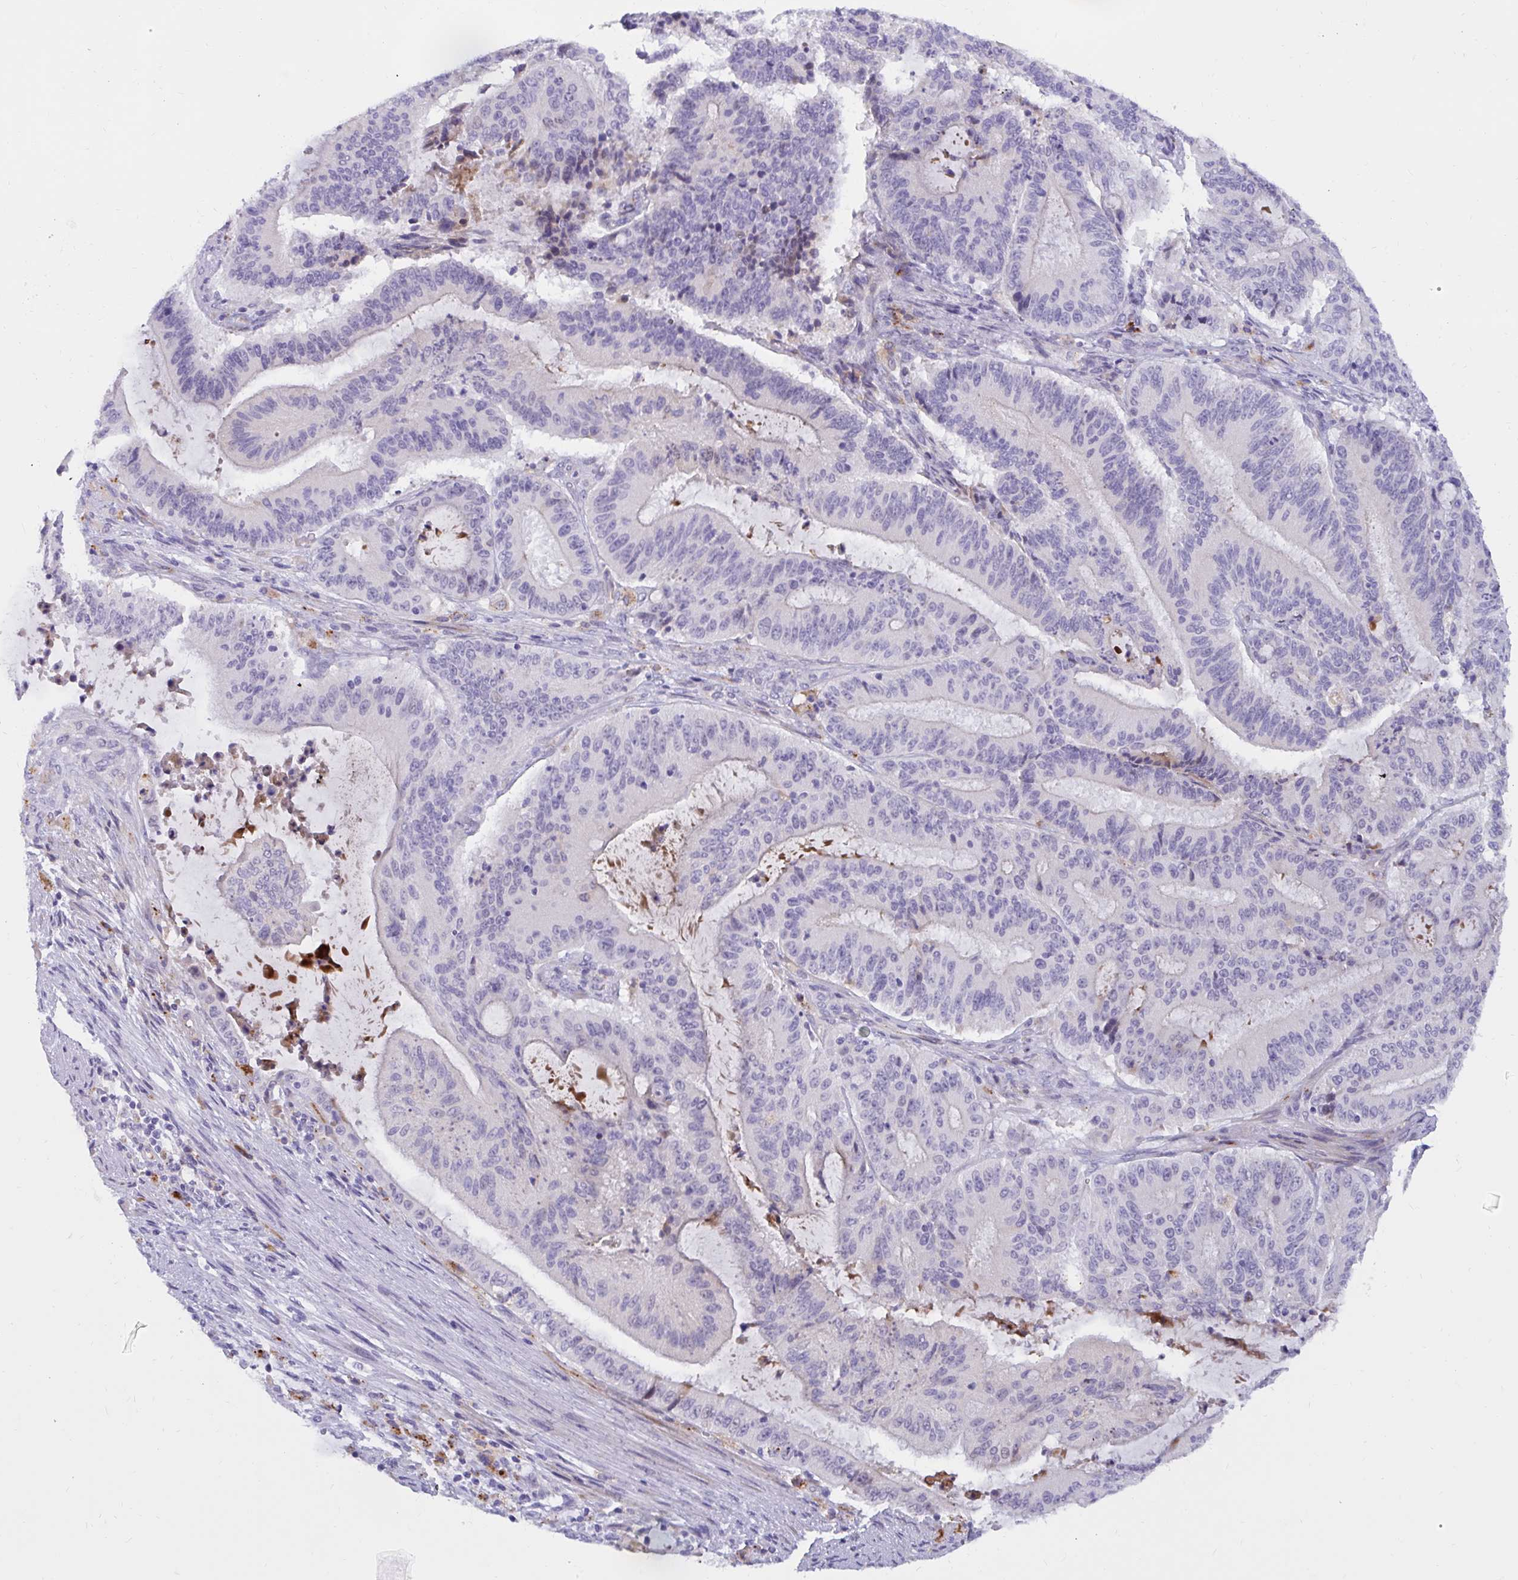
{"staining": {"intensity": "negative", "quantity": "none", "location": "none"}, "tissue": "liver cancer", "cell_type": "Tumor cells", "image_type": "cancer", "snomed": [{"axis": "morphology", "description": "Normal tissue, NOS"}, {"axis": "morphology", "description": "Cholangiocarcinoma"}, {"axis": "topography", "description": "Liver"}, {"axis": "topography", "description": "Peripheral nerve tissue"}], "caption": "The image shows no staining of tumor cells in liver cancer.", "gene": "FAM219B", "patient": {"sex": "female", "age": 73}}